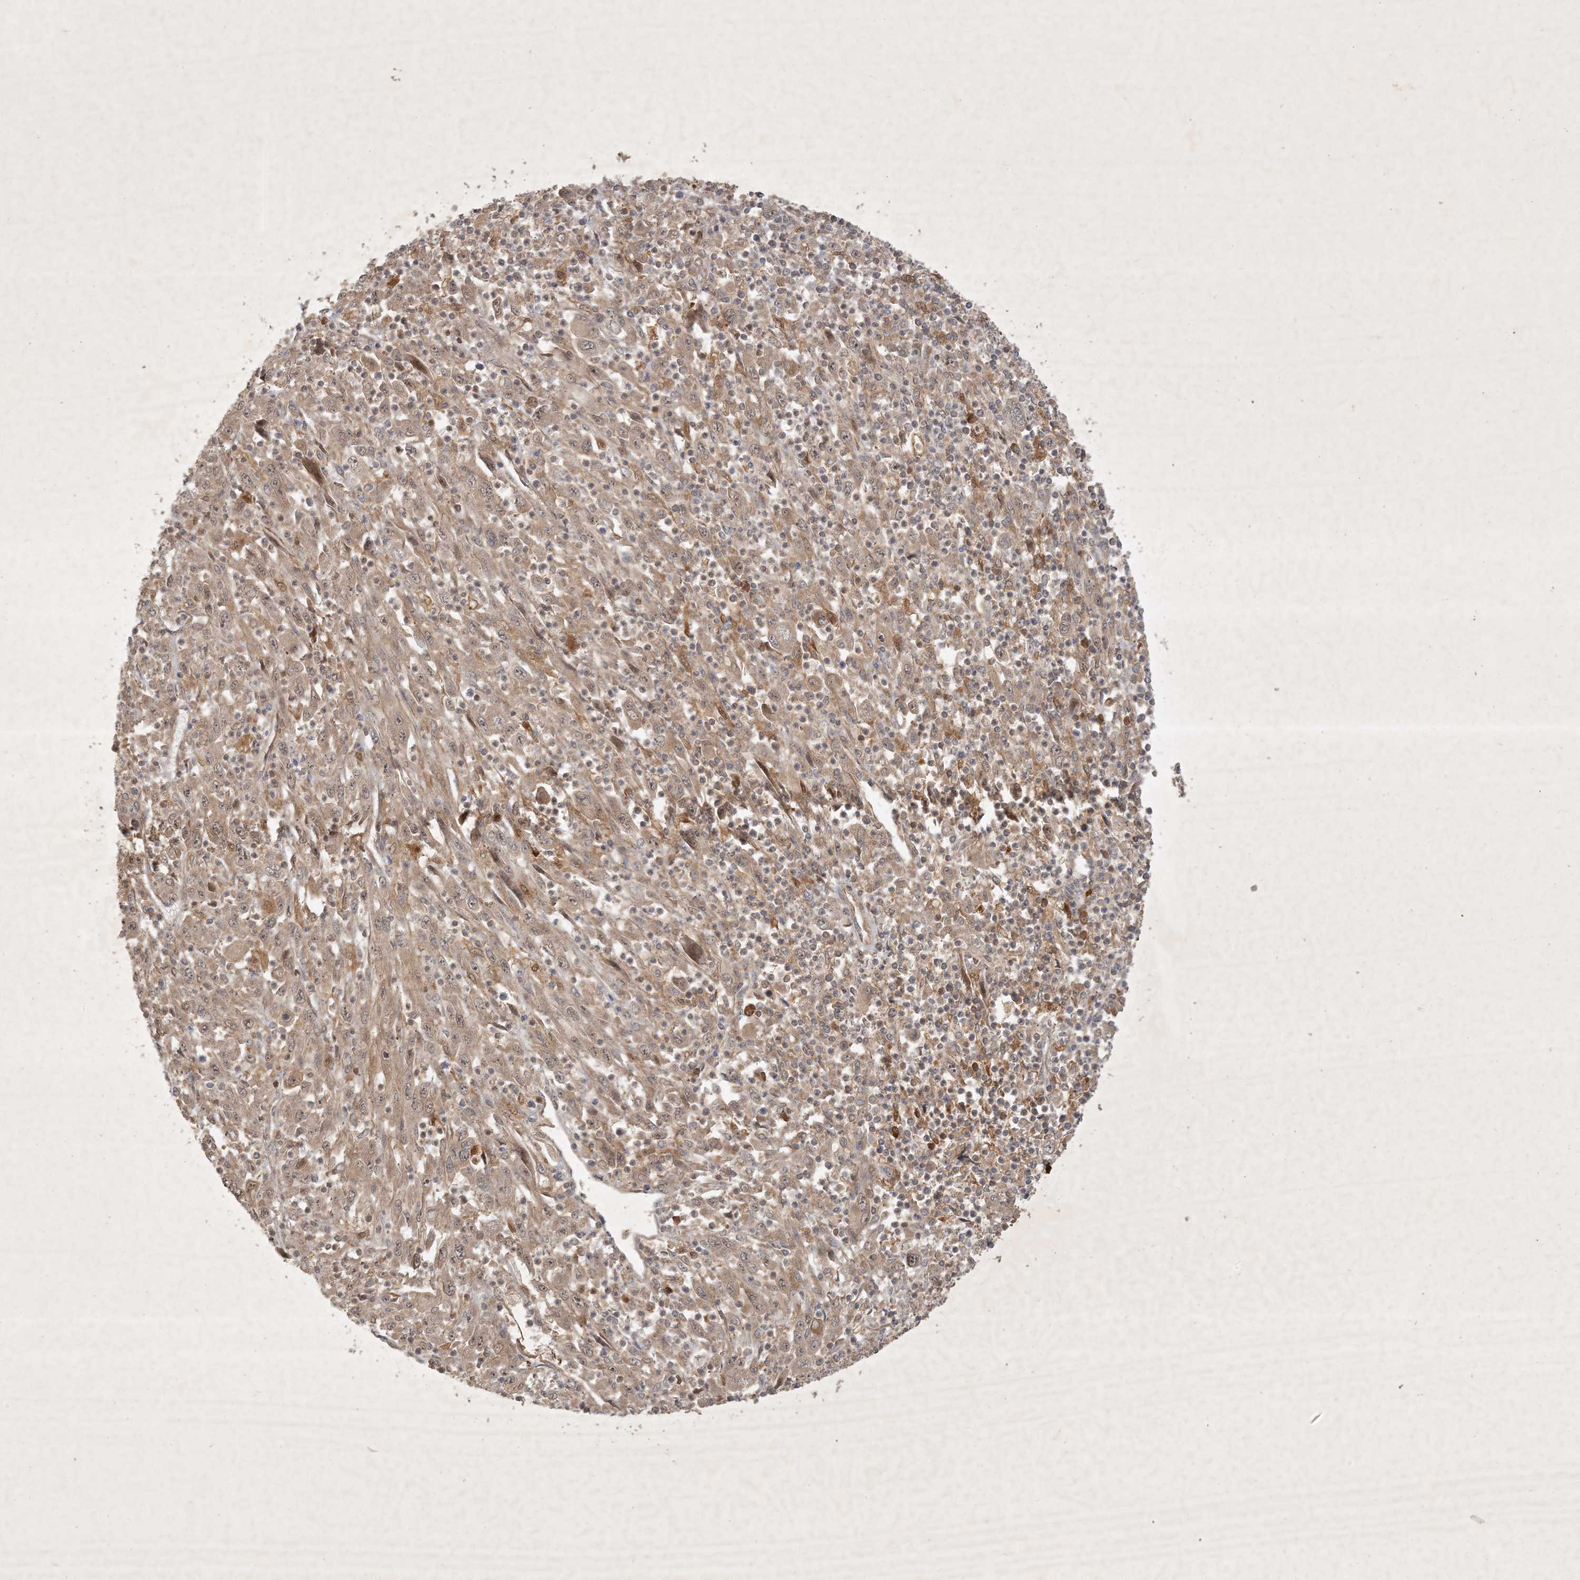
{"staining": {"intensity": "weak", "quantity": "25%-75%", "location": "cytoplasmic/membranous"}, "tissue": "melanoma", "cell_type": "Tumor cells", "image_type": "cancer", "snomed": [{"axis": "morphology", "description": "Malignant melanoma, Metastatic site"}, {"axis": "topography", "description": "Skin"}], "caption": "Immunohistochemistry (IHC) photomicrograph of neoplastic tissue: melanoma stained using immunohistochemistry shows low levels of weak protein expression localized specifically in the cytoplasmic/membranous of tumor cells, appearing as a cytoplasmic/membranous brown color.", "gene": "ZCCHC4", "patient": {"sex": "female", "age": 56}}